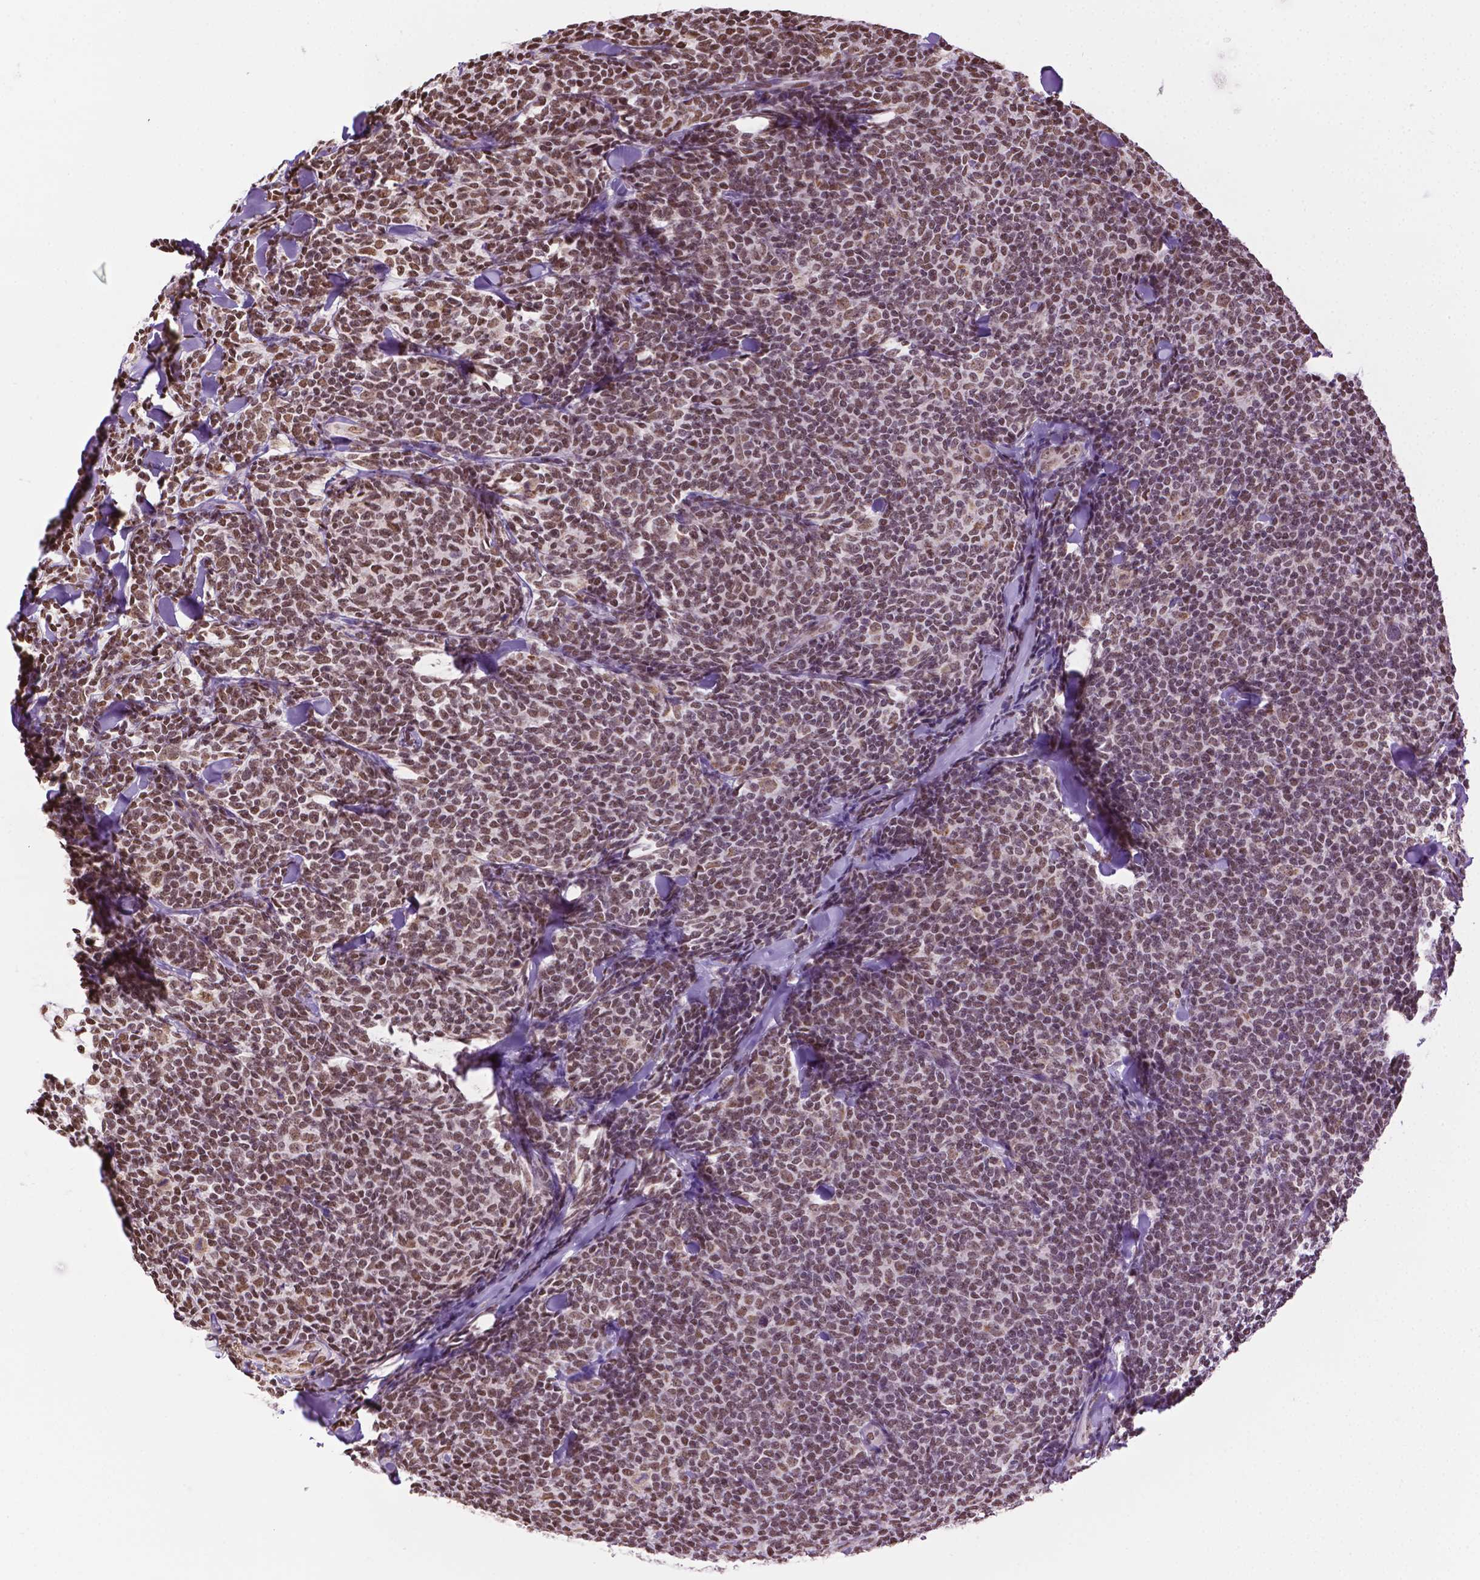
{"staining": {"intensity": "moderate", "quantity": ">75%", "location": "nuclear"}, "tissue": "lymphoma", "cell_type": "Tumor cells", "image_type": "cancer", "snomed": [{"axis": "morphology", "description": "Malignant lymphoma, non-Hodgkin's type, Low grade"}, {"axis": "topography", "description": "Lymph node"}], "caption": "Immunohistochemical staining of low-grade malignant lymphoma, non-Hodgkin's type exhibits medium levels of moderate nuclear protein staining in approximately >75% of tumor cells.", "gene": "COL23A1", "patient": {"sex": "female", "age": 56}}